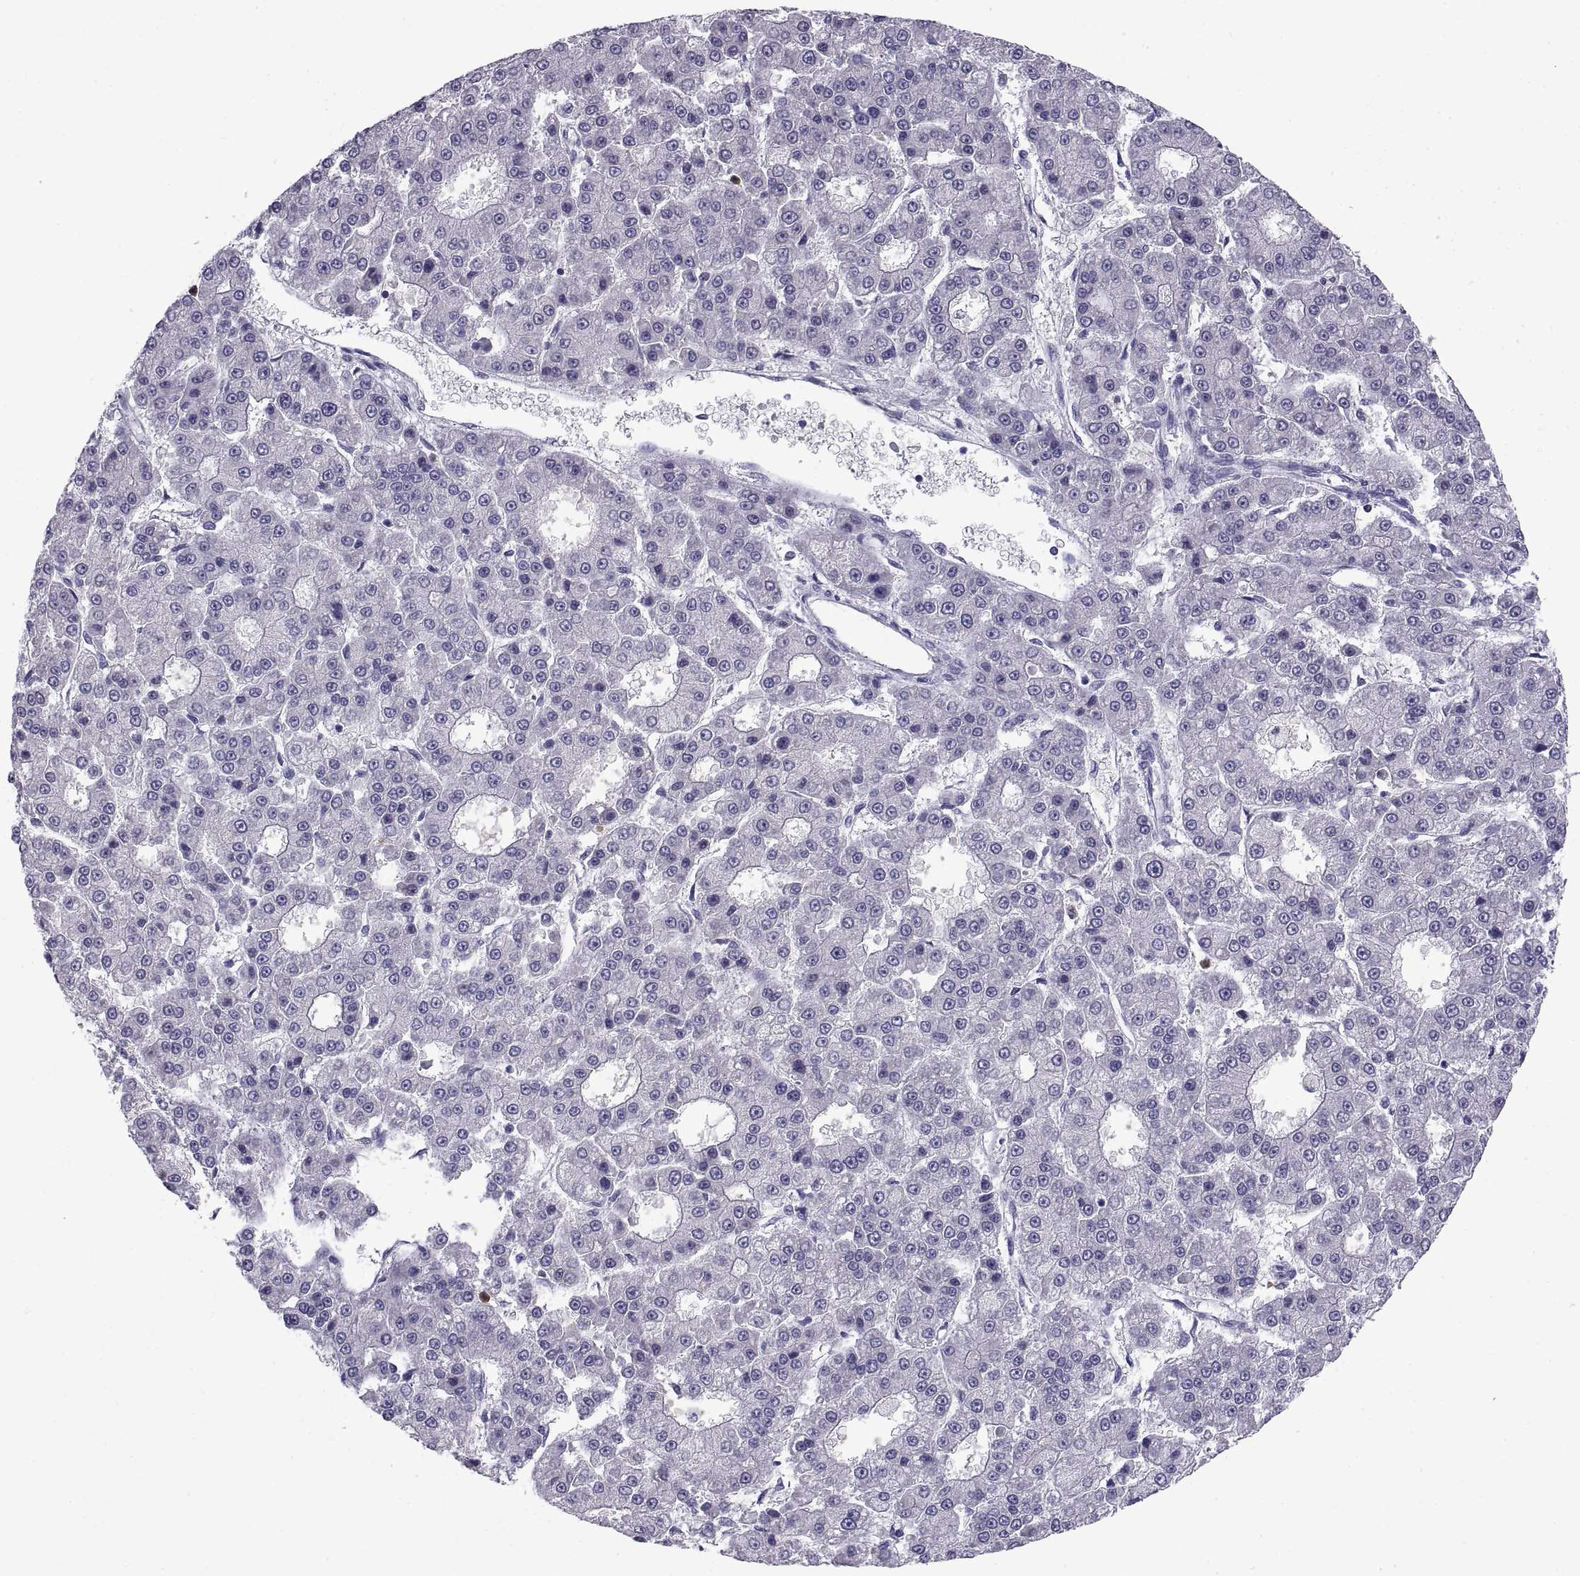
{"staining": {"intensity": "negative", "quantity": "none", "location": "none"}, "tissue": "liver cancer", "cell_type": "Tumor cells", "image_type": "cancer", "snomed": [{"axis": "morphology", "description": "Carcinoma, Hepatocellular, NOS"}, {"axis": "topography", "description": "Liver"}], "caption": "A high-resolution micrograph shows immunohistochemistry staining of liver hepatocellular carcinoma, which shows no significant expression in tumor cells.", "gene": "PKP1", "patient": {"sex": "male", "age": 70}}